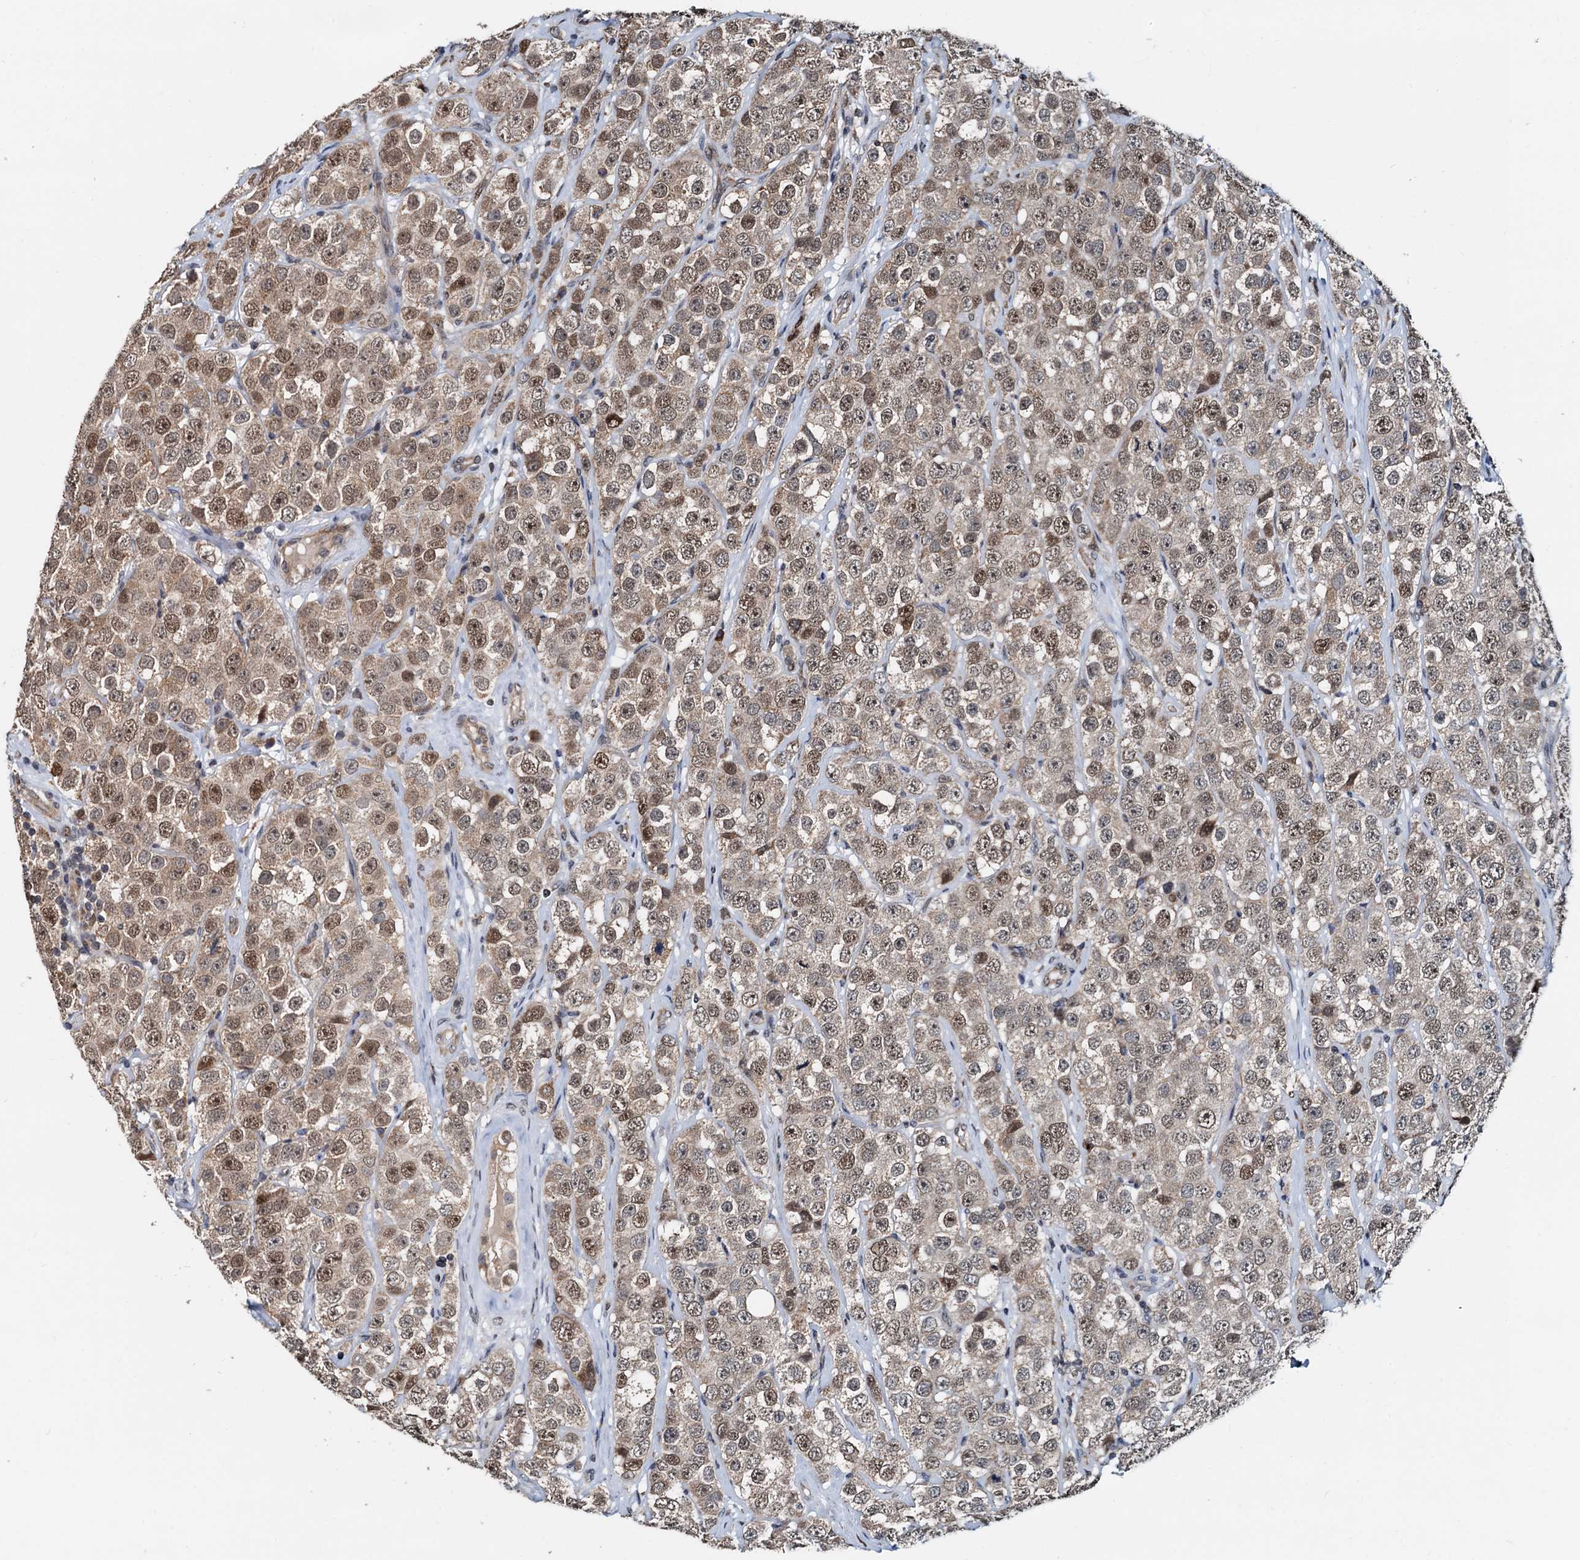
{"staining": {"intensity": "moderate", "quantity": ">75%", "location": "cytoplasmic/membranous,nuclear"}, "tissue": "testis cancer", "cell_type": "Tumor cells", "image_type": "cancer", "snomed": [{"axis": "morphology", "description": "Seminoma, NOS"}, {"axis": "topography", "description": "Testis"}], "caption": "Testis cancer was stained to show a protein in brown. There is medium levels of moderate cytoplasmic/membranous and nuclear positivity in approximately >75% of tumor cells.", "gene": "MCMBP", "patient": {"sex": "male", "age": 28}}